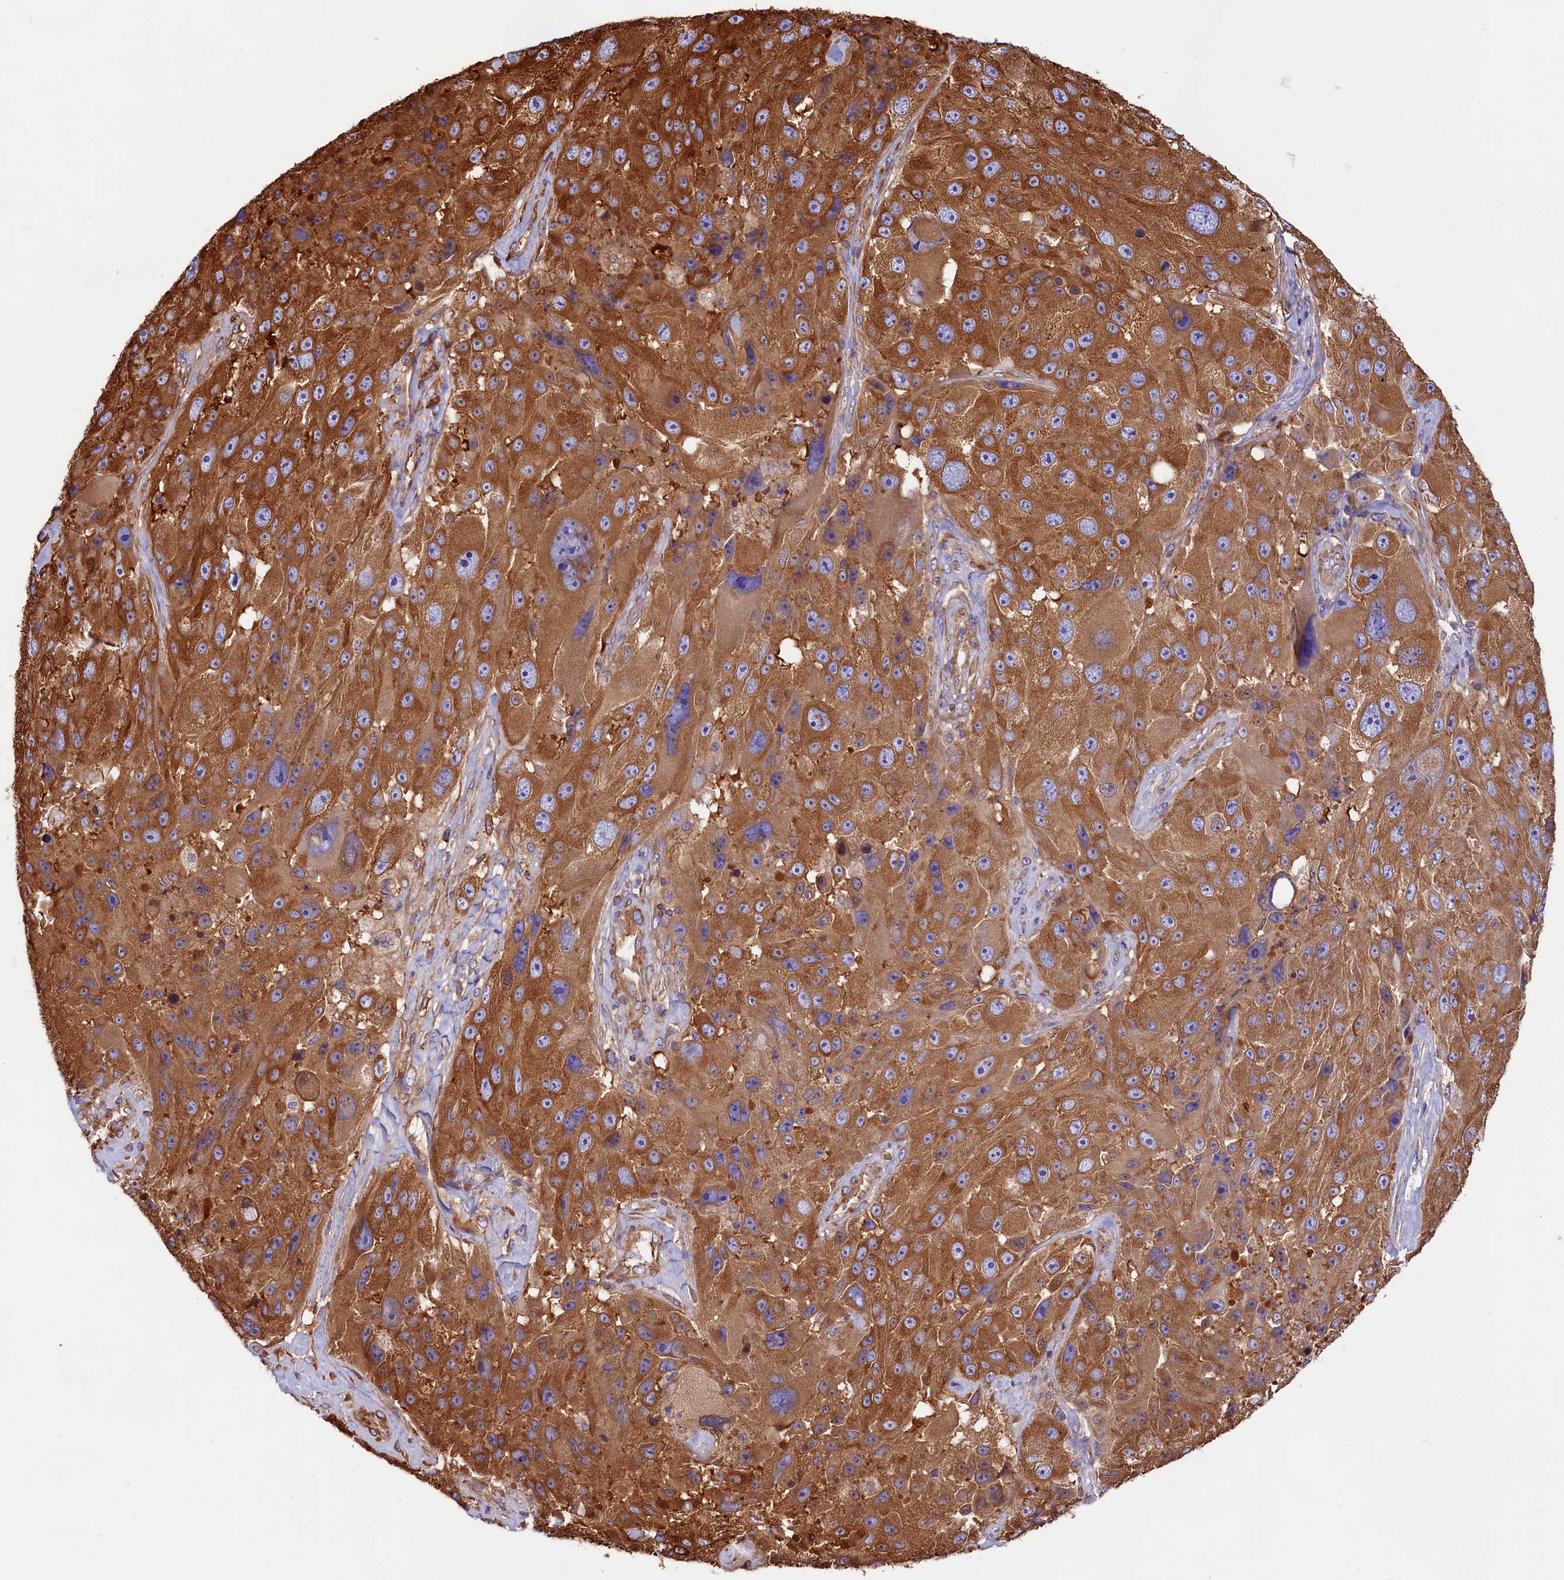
{"staining": {"intensity": "strong", "quantity": ">75%", "location": "cytoplasmic/membranous"}, "tissue": "melanoma", "cell_type": "Tumor cells", "image_type": "cancer", "snomed": [{"axis": "morphology", "description": "Malignant melanoma, Metastatic site"}, {"axis": "topography", "description": "Lymph node"}], "caption": "DAB (3,3'-diaminobenzidine) immunohistochemical staining of human malignant melanoma (metastatic site) shows strong cytoplasmic/membranous protein expression in approximately >75% of tumor cells.", "gene": "GYS1", "patient": {"sex": "male", "age": 62}}